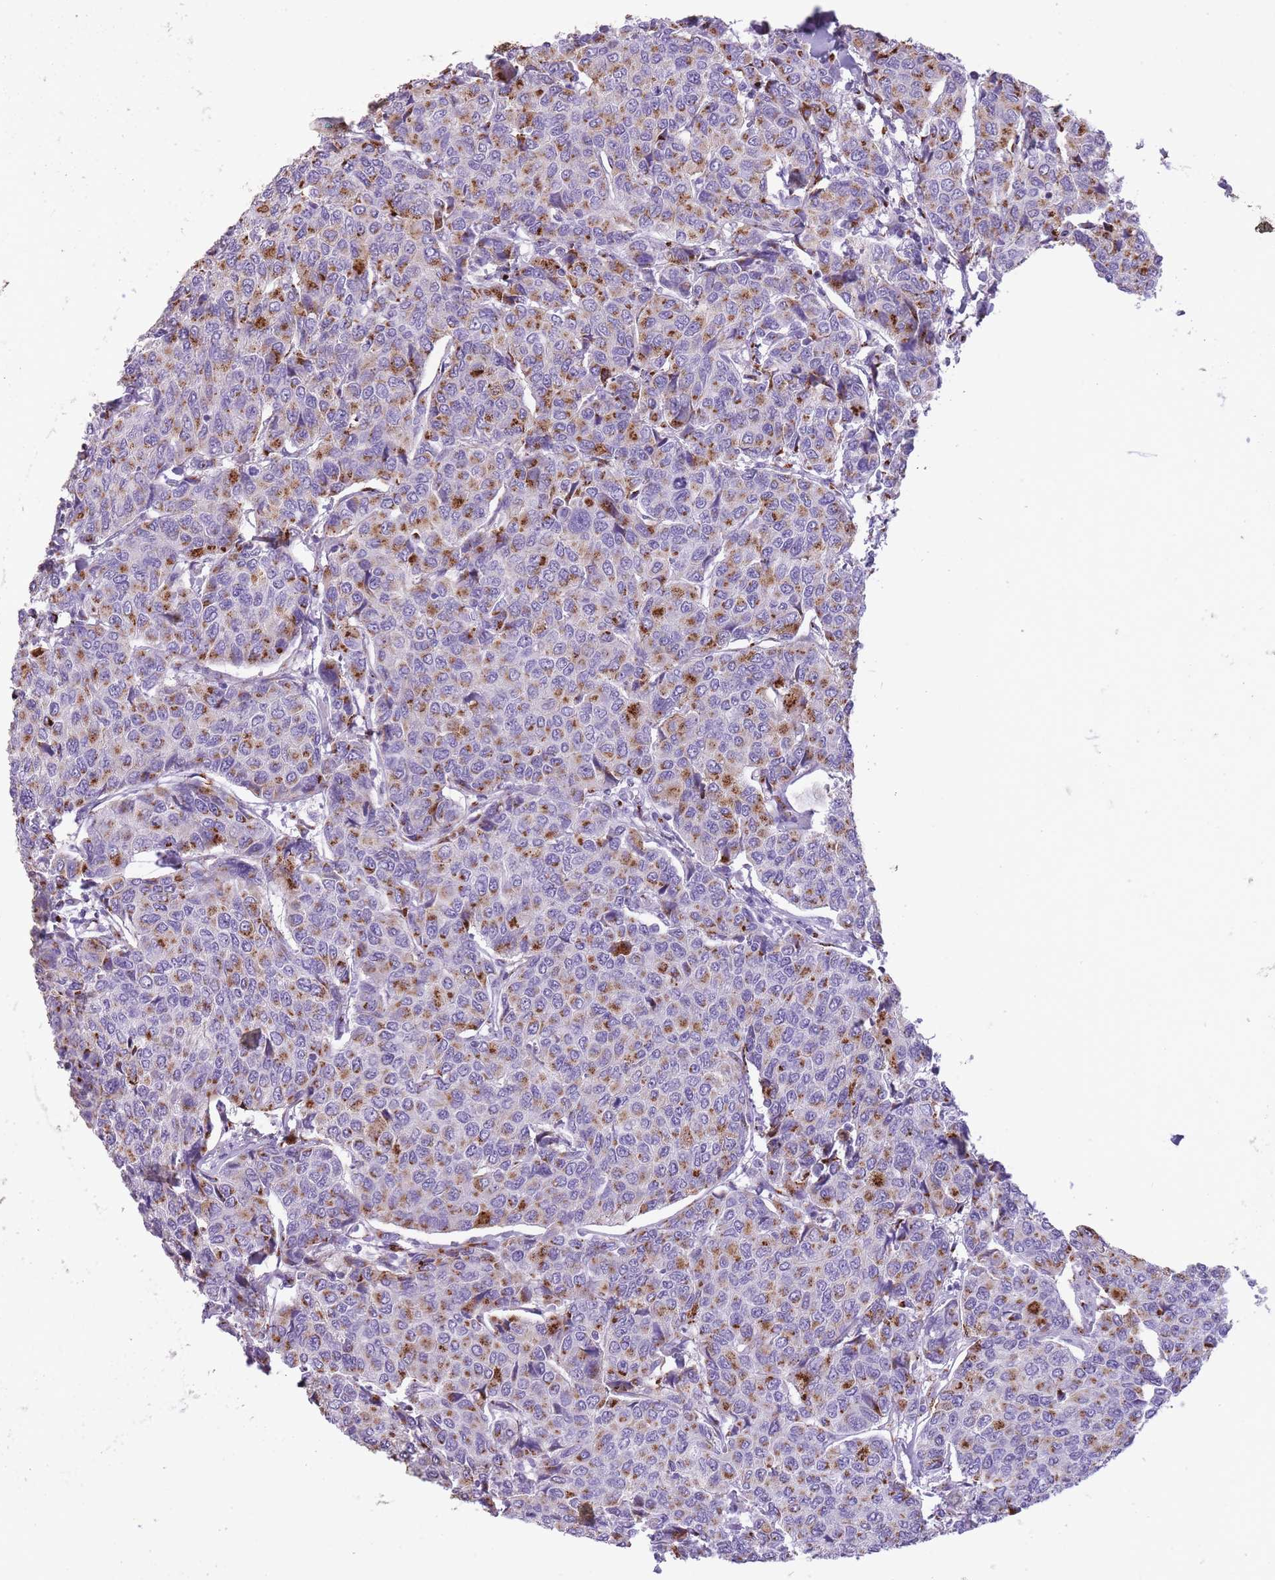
{"staining": {"intensity": "moderate", "quantity": ">75%", "location": "cytoplasmic/membranous"}, "tissue": "breast cancer", "cell_type": "Tumor cells", "image_type": "cancer", "snomed": [{"axis": "morphology", "description": "Duct carcinoma"}, {"axis": "topography", "description": "Breast"}], "caption": "A brown stain labels moderate cytoplasmic/membranous positivity of a protein in human breast cancer tumor cells.", "gene": "B4GALT2", "patient": {"sex": "female", "age": 55}}